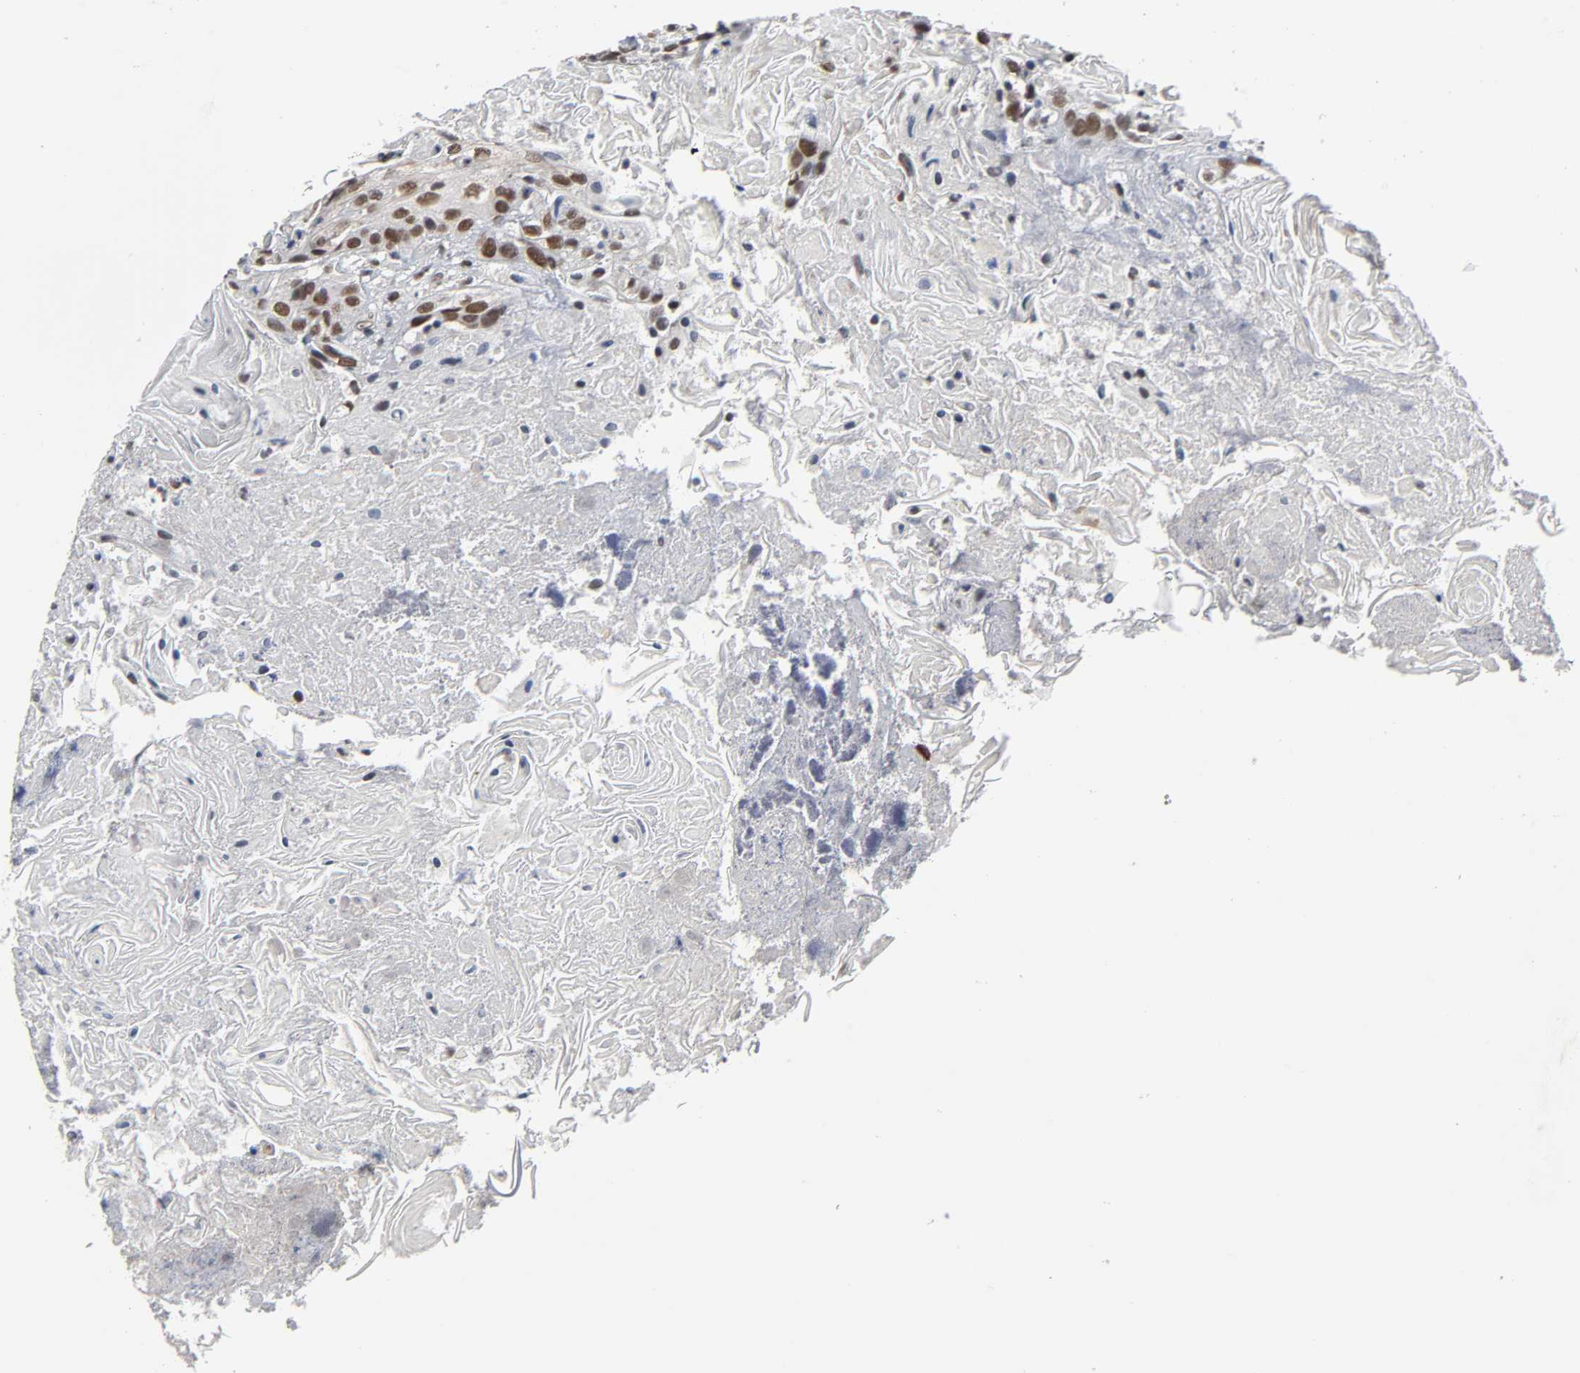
{"staining": {"intensity": "moderate", "quantity": ">75%", "location": "nuclear"}, "tissue": "head and neck cancer", "cell_type": "Tumor cells", "image_type": "cancer", "snomed": [{"axis": "morphology", "description": "Squamous cell carcinoma, NOS"}, {"axis": "topography", "description": "Head-Neck"}], "caption": "Immunohistochemistry histopathology image of head and neck cancer stained for a protein (brown), which shows medium levels of moderate nuclear staining in about >75% of tumor cells.", "gene": "TRIM33", "patient": {"sex": "female", "age": 84}}